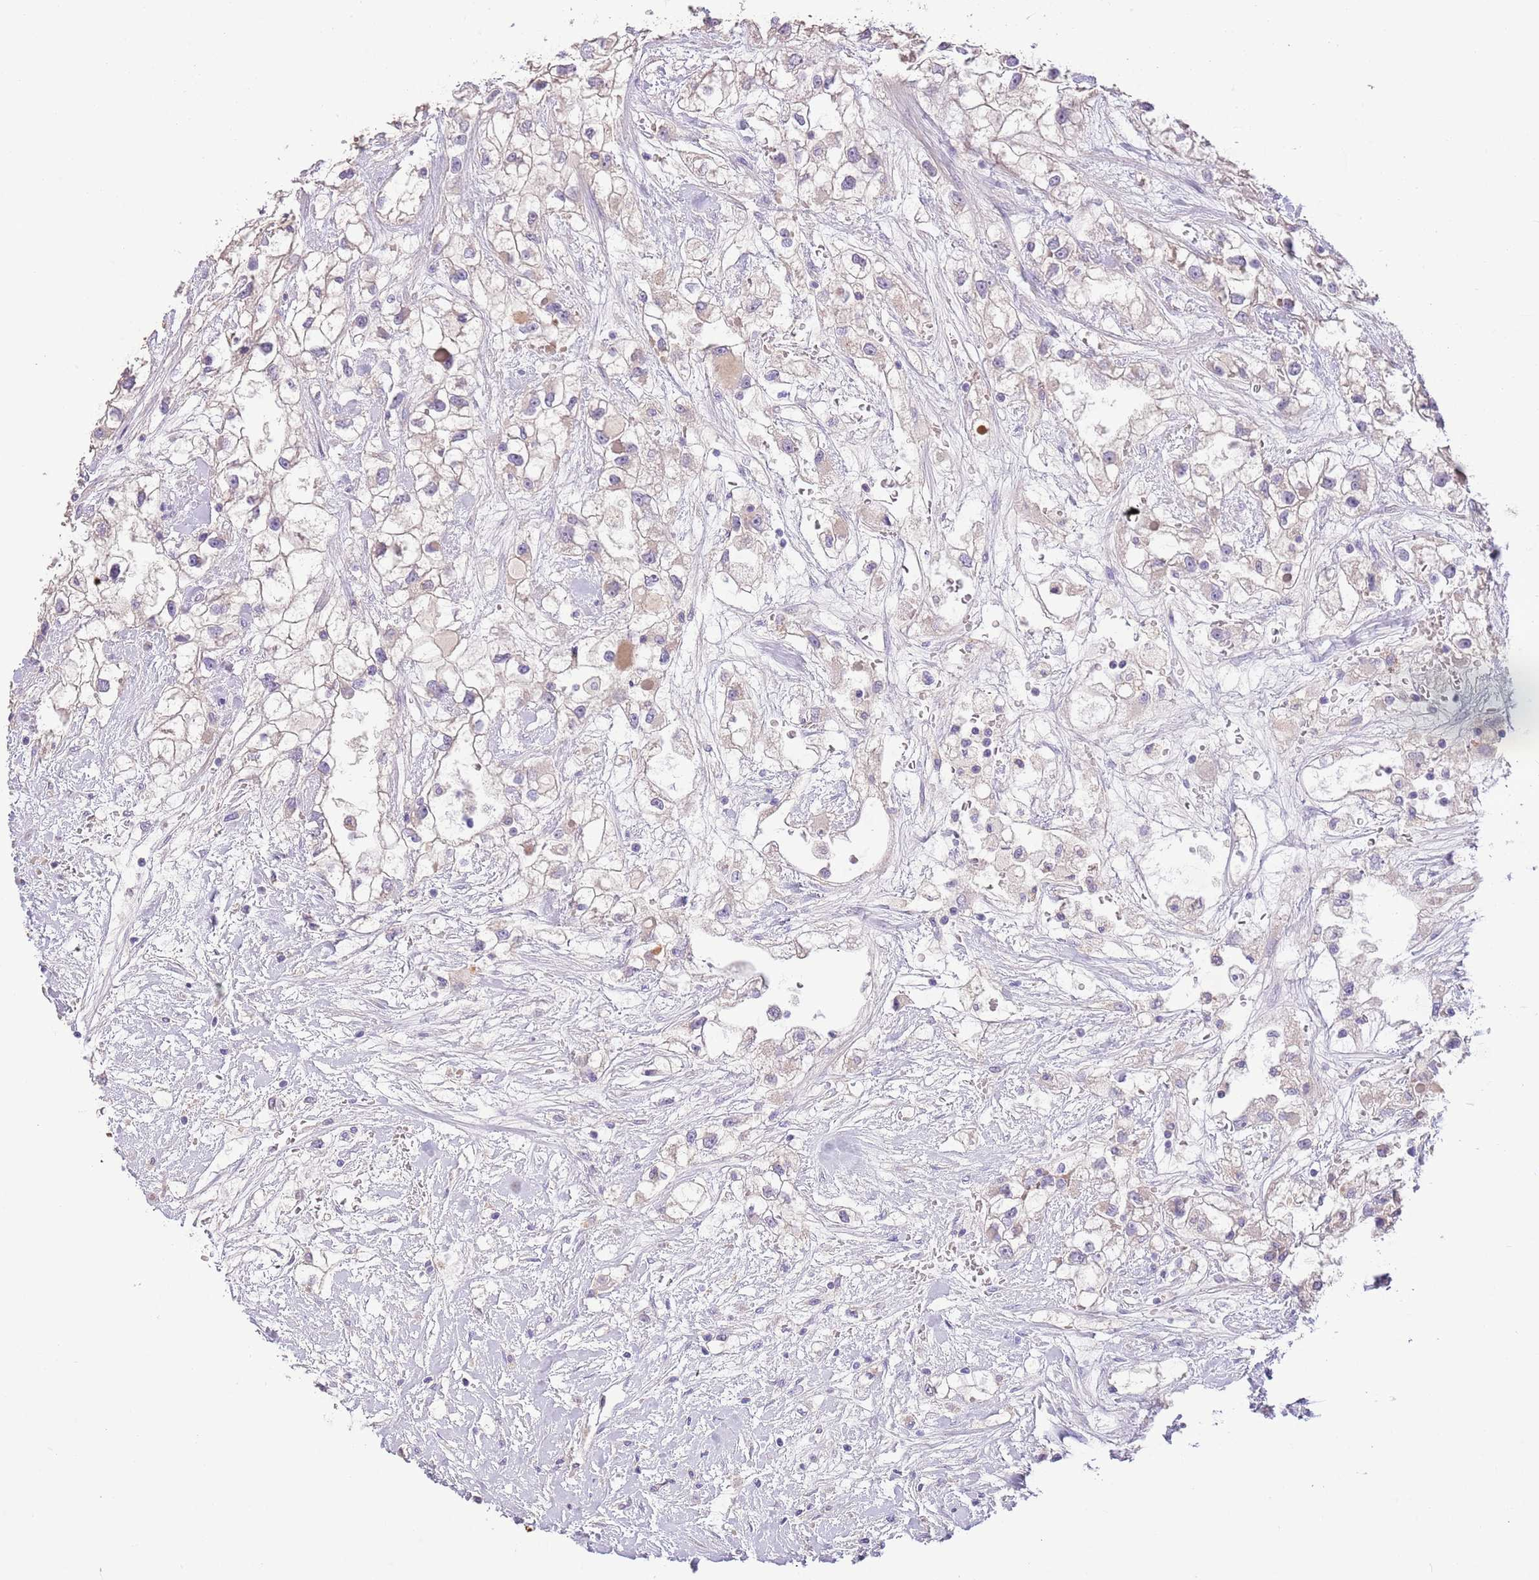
{"staining": {"intensity": "negative", "quantity": "none", "location": "none"}, "tissue": "renal cancer", "cell_type": "Tumor cells", "image_type": "cancer", "snomed": [{"axis": "morphology", "description": "Adenocarcinoma, NOS"}, {"axis": "topography", "description": "Kidney"}], "caption": "Human renal adenocarcinoma stained for a protein using immunohistochemistry (IHC) shows no expression in tumor cells.", "gene": "ZNF658", "patient": {"sex": "male", "age": 59}}